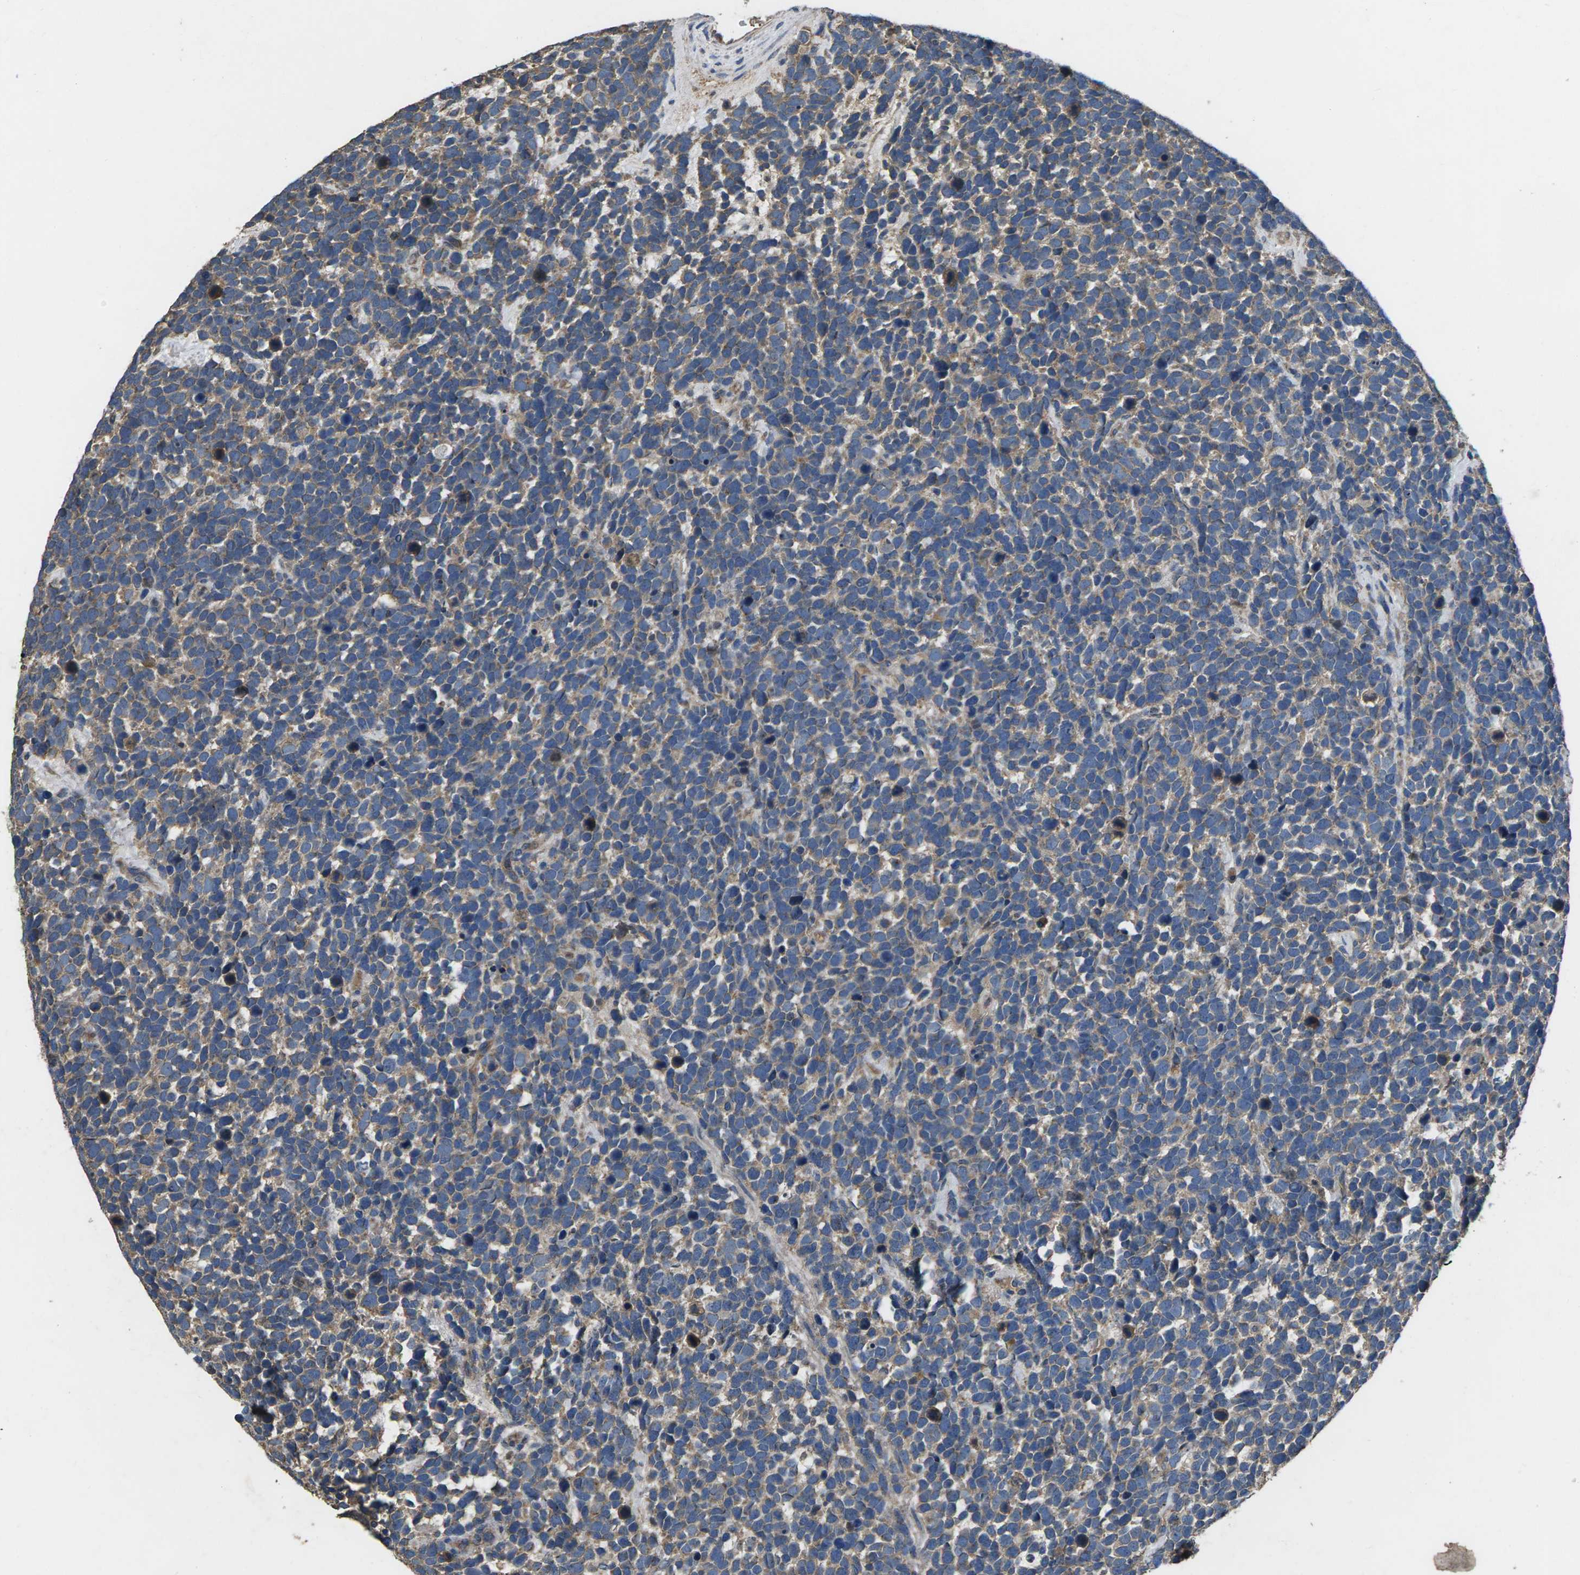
{"staining": {"intensity": "weak", "quantity": "25%-75%", "location": "cytoplasmic/membranous"}, "tissue": "urothelial cancer", "cell_type": "Tumor cells", "image_type": "cancer", "snomed": [{"axis": "morphology", "description": "Urothelial carcinoma, High grade"}, {"axis": "topography", "description": "Urinary bladder"}], "caption": "A brown stain labels weak cytoplasmic/membranous expression of a protein in urothelial cancer tumor cells. (IHC, brightfield microscopy, high magnification).", "gene": "B4GAT1", "patient": {"sex": "female", "age": 82}}